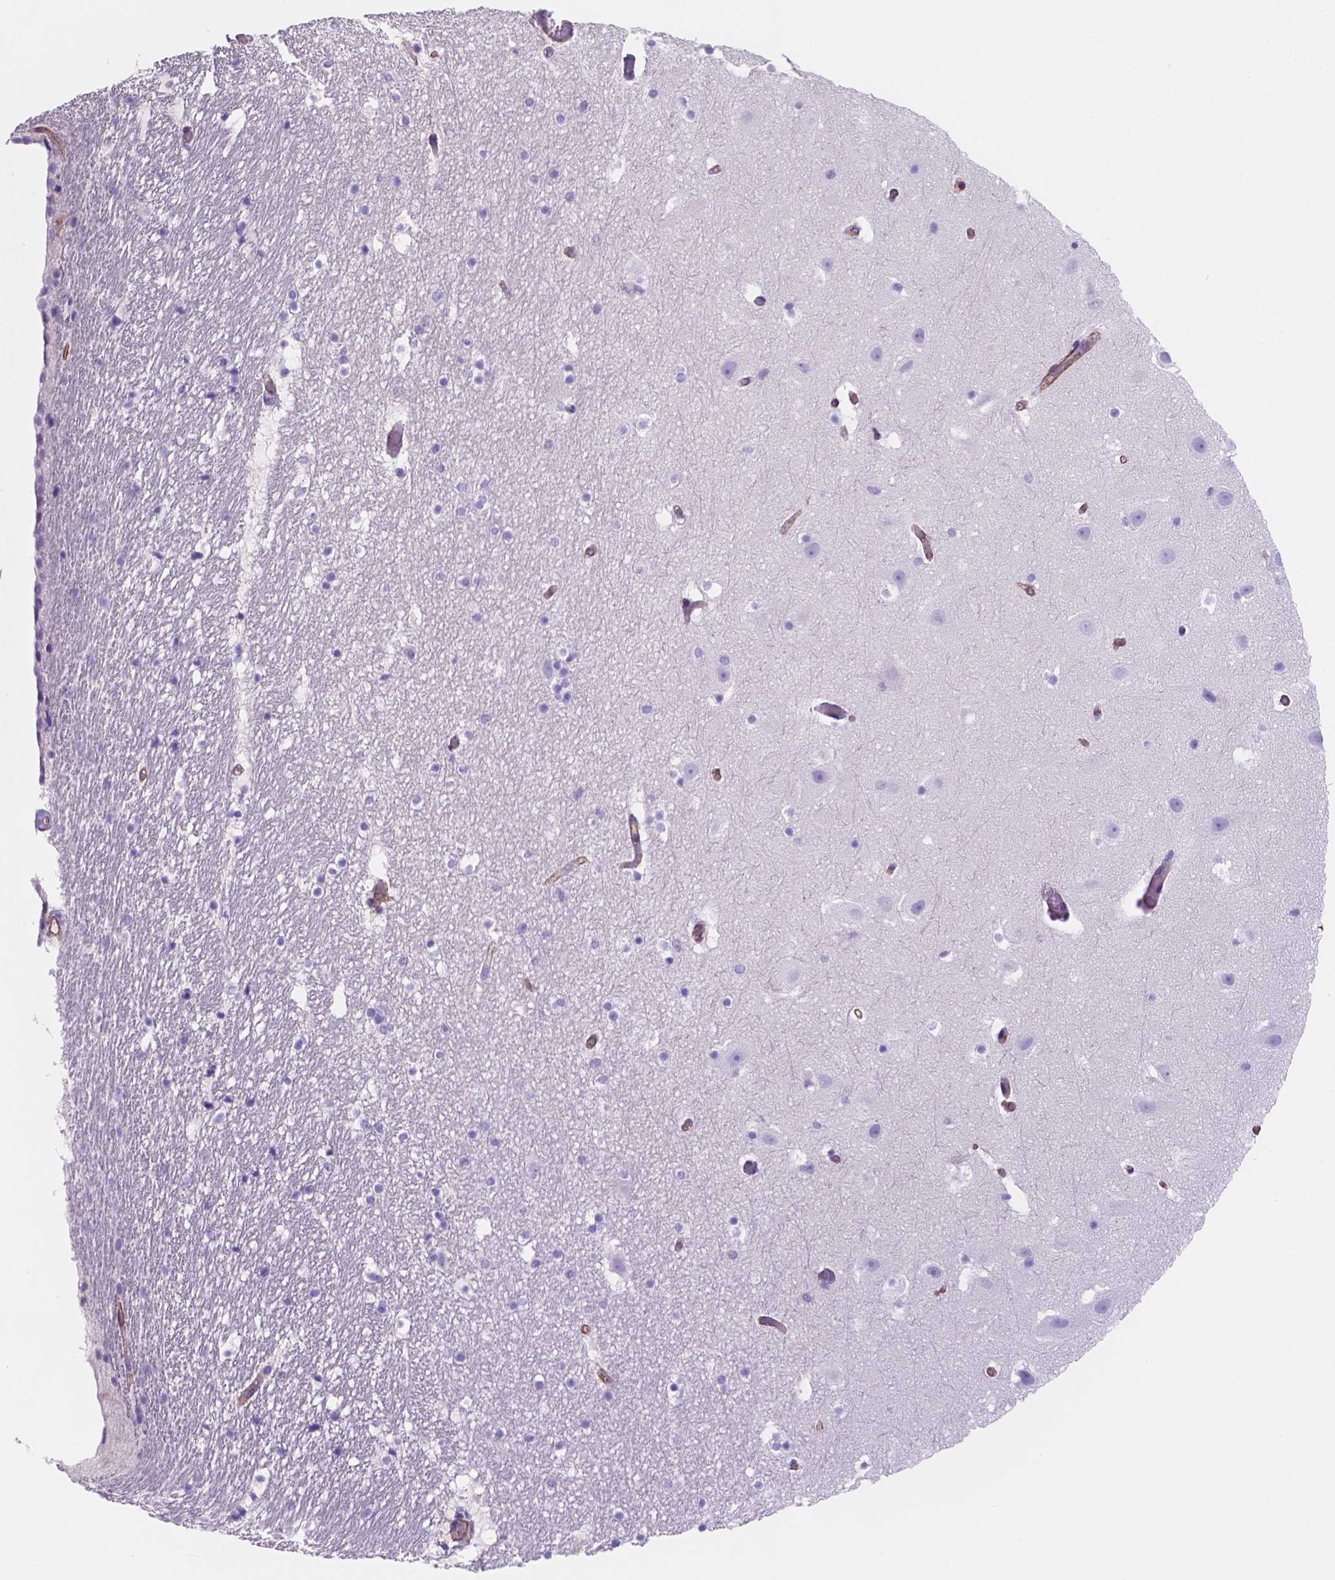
{"staining": {"intensity": "negative", "quantity": "none", "location": "none"}, "tissue": "hippocampus", "cell_type": "Glial cells", "image_type": "normal", "snomed": [{"axis": "morphology", "description": "Normal tissue, NOS"}, {"axis": "topography", "description": "Hippocampus"}], "caption": "High power microscopy histopathology image of an immunohistochemistry (IHC) image of normal hippocampus, revealing no significant positivity in glial cells. Nuclei are stained in blue.", "gene": "TOR2A", "patient": {"sex": "male", "age": 26}}